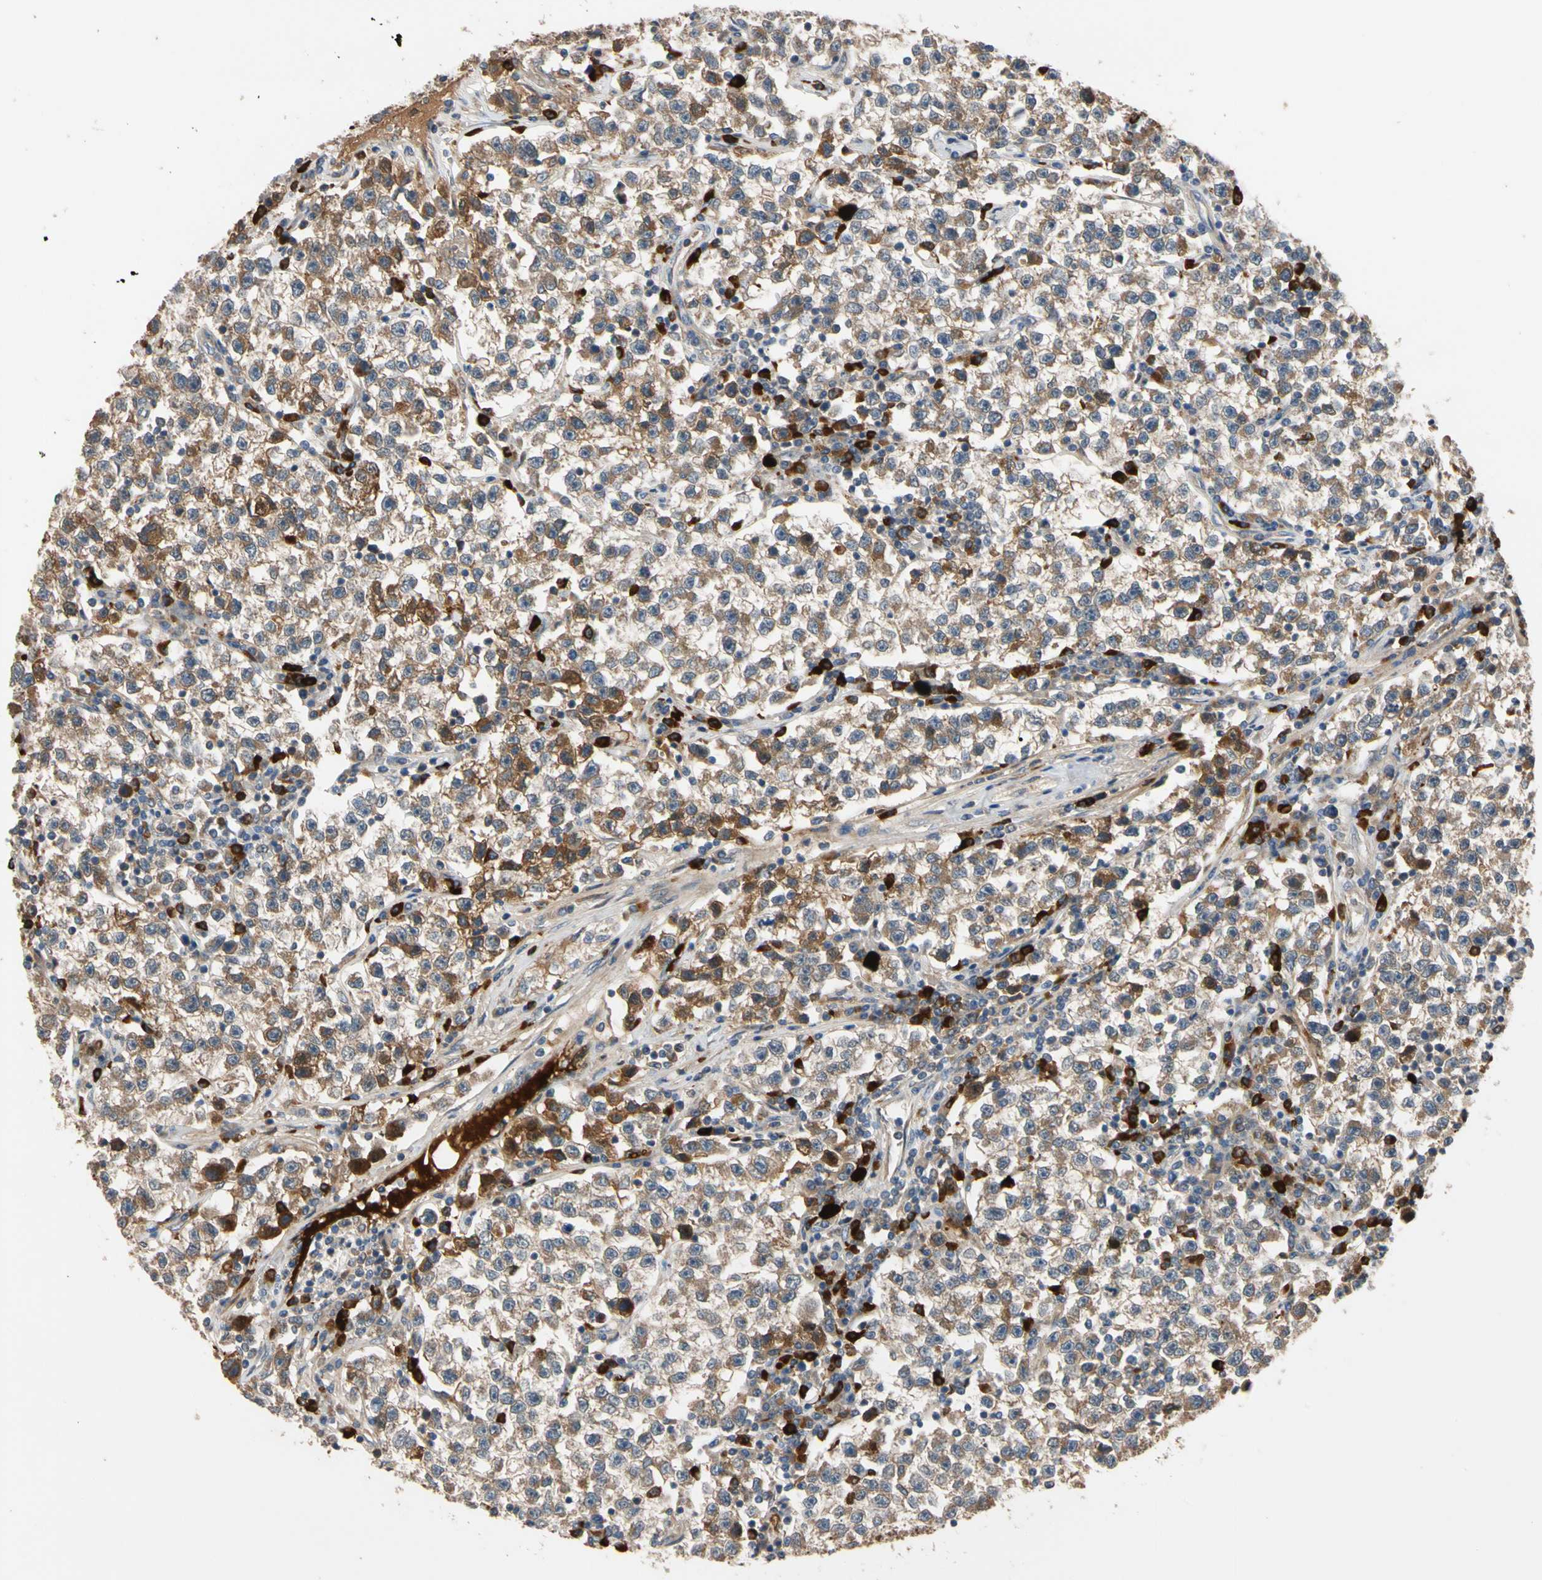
{"staining": {"intensity": "moderate", "quantity": ">75%", "location": "cytoplasmic/membranous"}, "tissue": "testis cancer", "cell_type": "Tumor cells", "image_type": "cancer", "snomed": [{"axis": "morphology", "description": "Seminoma, NOS"}, {"axis": "topography", "description": "Testis"}], "caption": "IHC photomicrograph of neoplastic tissue: human seminoma (testis) stained using immunohistochemistry shows medium levels of moderate protein expression localized specifically in the cytoplasmic/membranous of tumor cells, appearing as a cytoplasmic/membranous brown color.", "gene": "FGD6", "patient": {"sex": "male", "age": 22}}